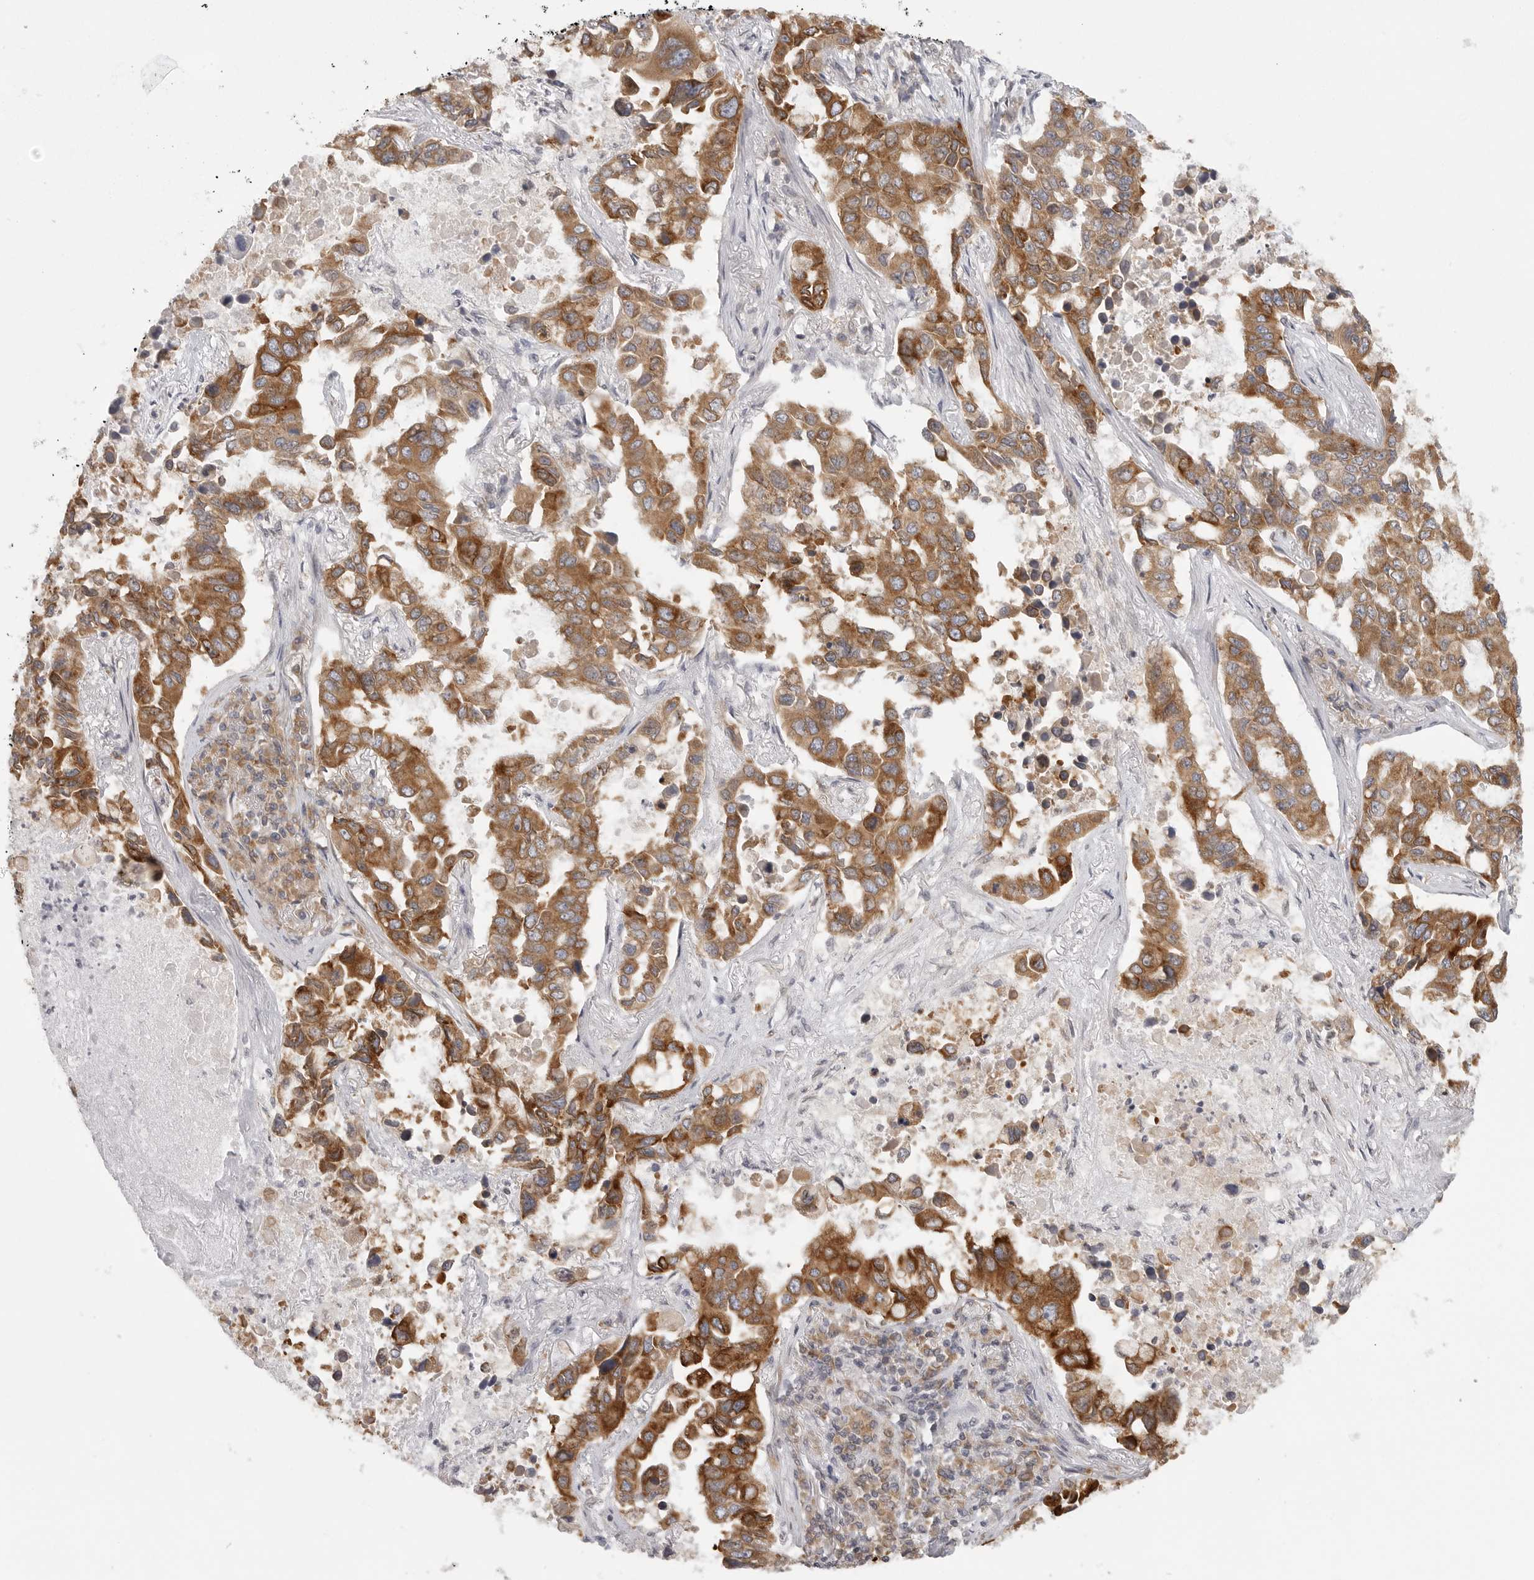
{"staining": {"intensity": "moderate", "quantity": ">75%", "location": "cytoplasmic/membranous"}, "tissue": "lung cancer", "cell_type": "Tumor cells", "image_type": "cancer", "snomed": [{"axis": "morphology", "description": "Adenocarcinoma, NOS"}, {"axis": "topography", "description": "Lung"}], "caption": "Immunohistochemistry (IHC) histopathology image of lung cancer (adenocarcinoma) stained for a protein (brown), which exhibits medium levels of moderate cytoplasmic/membranous positivity in about >75% of tumor cells.", "gene": "CERS2", "patient": {"sex": "male", "age": 64}}